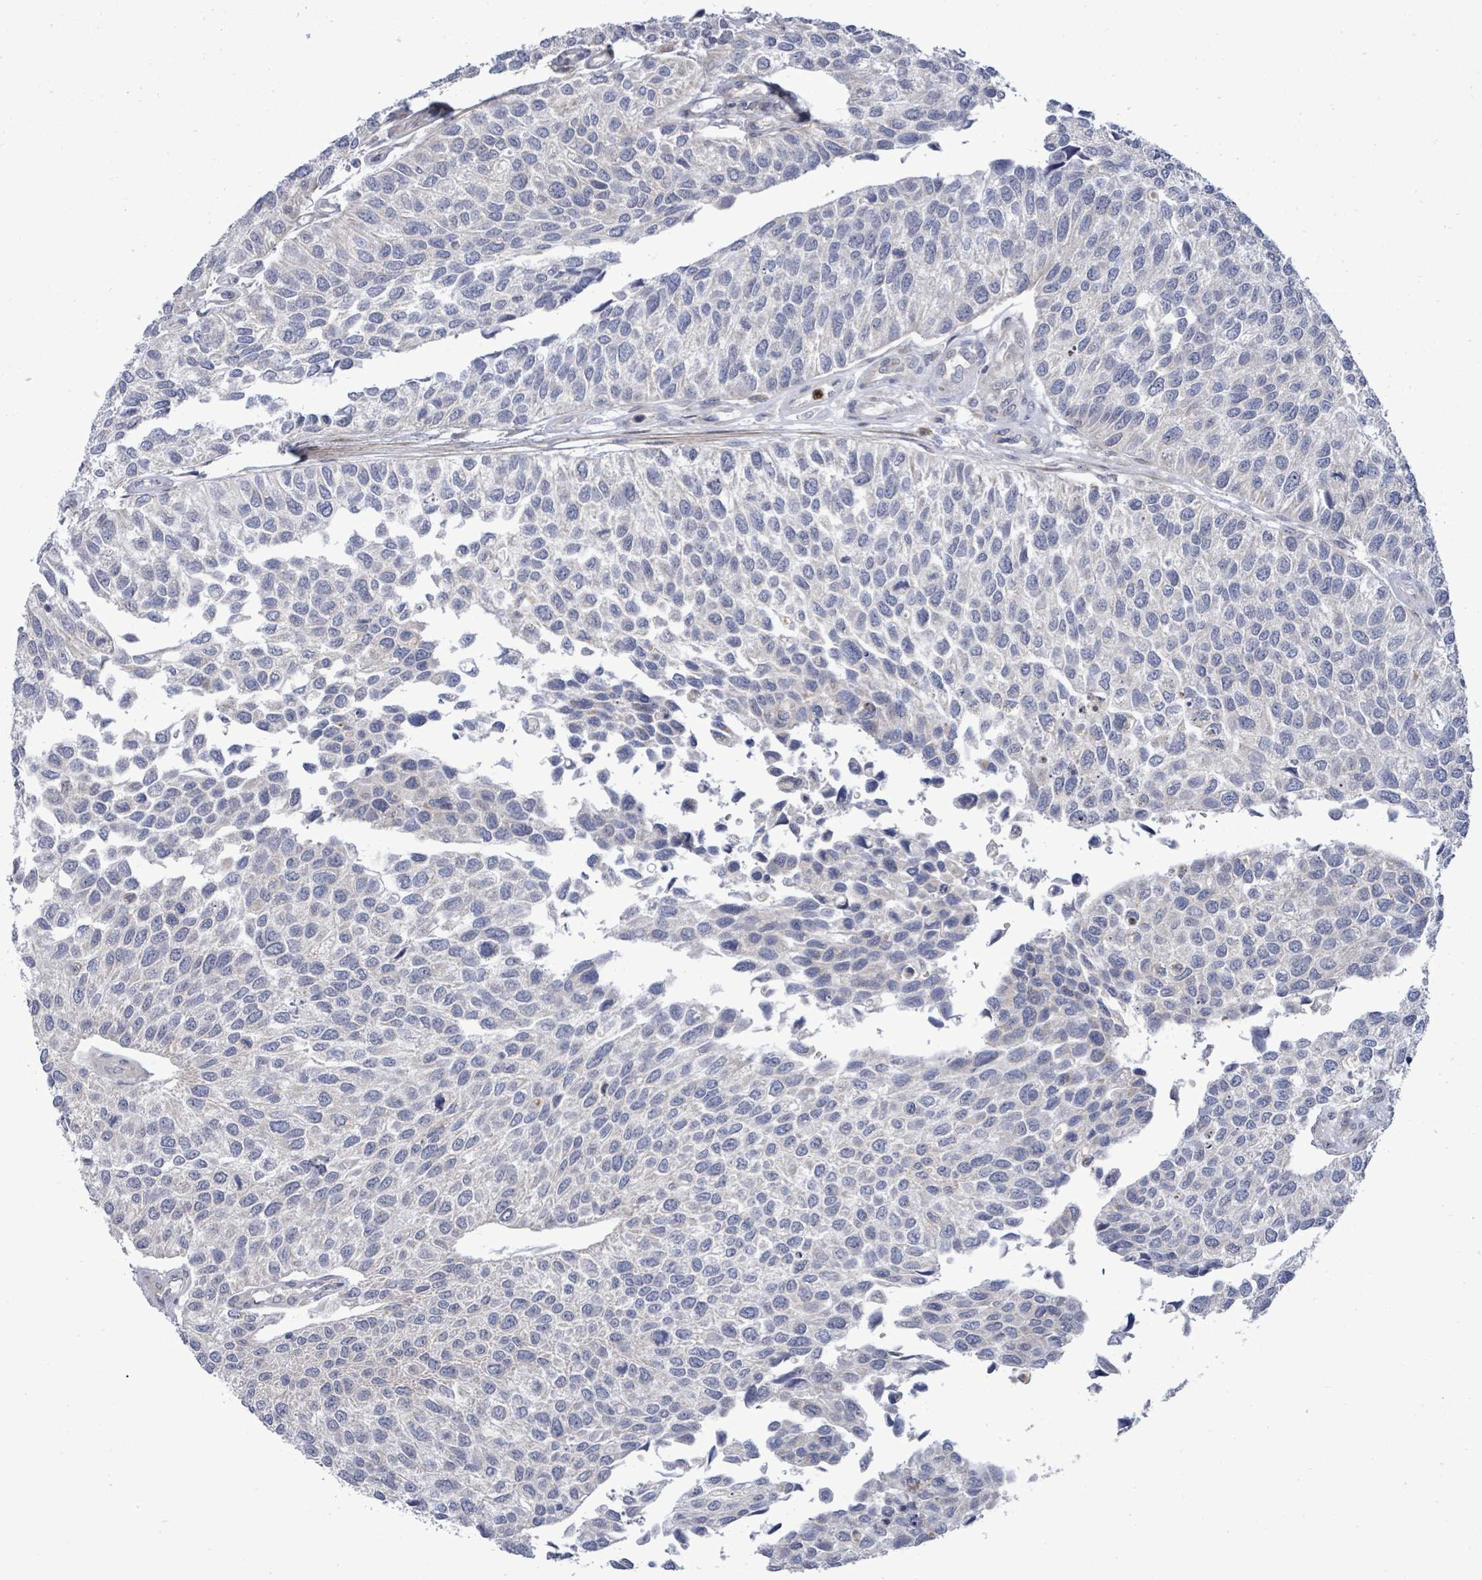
{"staining": {"intensity": "negative", "quantity": "none", "location": "none"}, "tissue": "urothelial cancer", "cell_type": "Tumor cells", "image_type": "cancer", "snomed": [{"axis": "morphology", "description": "Urothelial carcinoma, NOS"}, {"axis": "topography", "description": "Urinary bladder"}], "caption": "High magnification brightfield microscopy of transitional cell carcinoma stained with DAB (3,3'-diaminobenzidine) (brown) and counterstained with hematoxylin (blue): tumor cells show no significant positivity.", "gene": "SAR1A", "patient": {"sex": "male", "age": 55}}